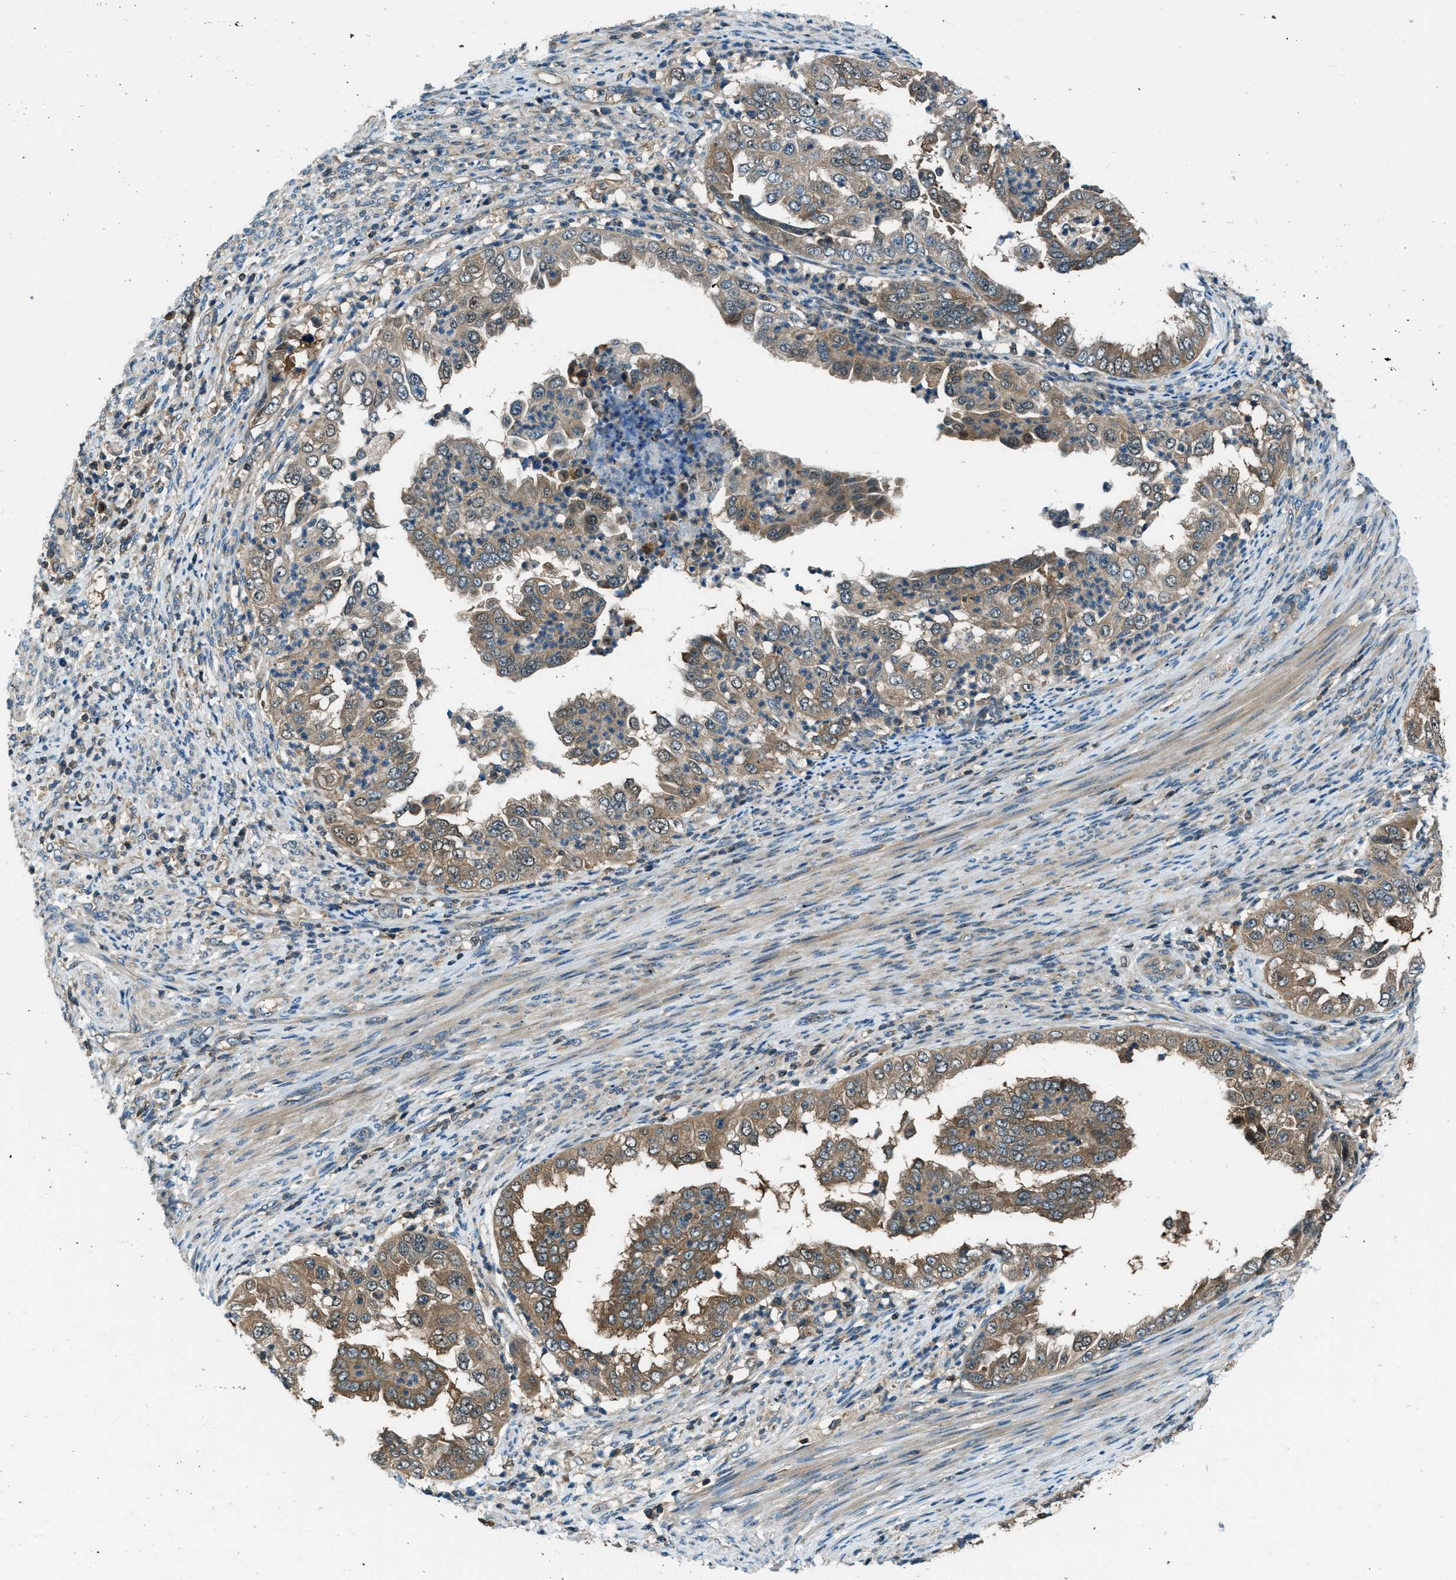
{"staining": {"intensity": "moderate", "quantity": "25%-75%", "location": "cytoplasmic/membranous"}, "tissue": "endometrial cancer", "cell_type": "Tumor cells", "image_type": "cancer", "snomed": [{"axis": "morphology", "description": "Adenocarcinoma, NOS"}, {"axis": "topography", "description": "Endometrium"}], "caption": "Endometrial cancer was stained to show a protein in brown. There is medium levels of moderate cytoplasmic/membranous positivity in approximately 25%-75% of tumor cells.", "gene": "HEBP2", "patient": {"sex": "female", "age": 85}}